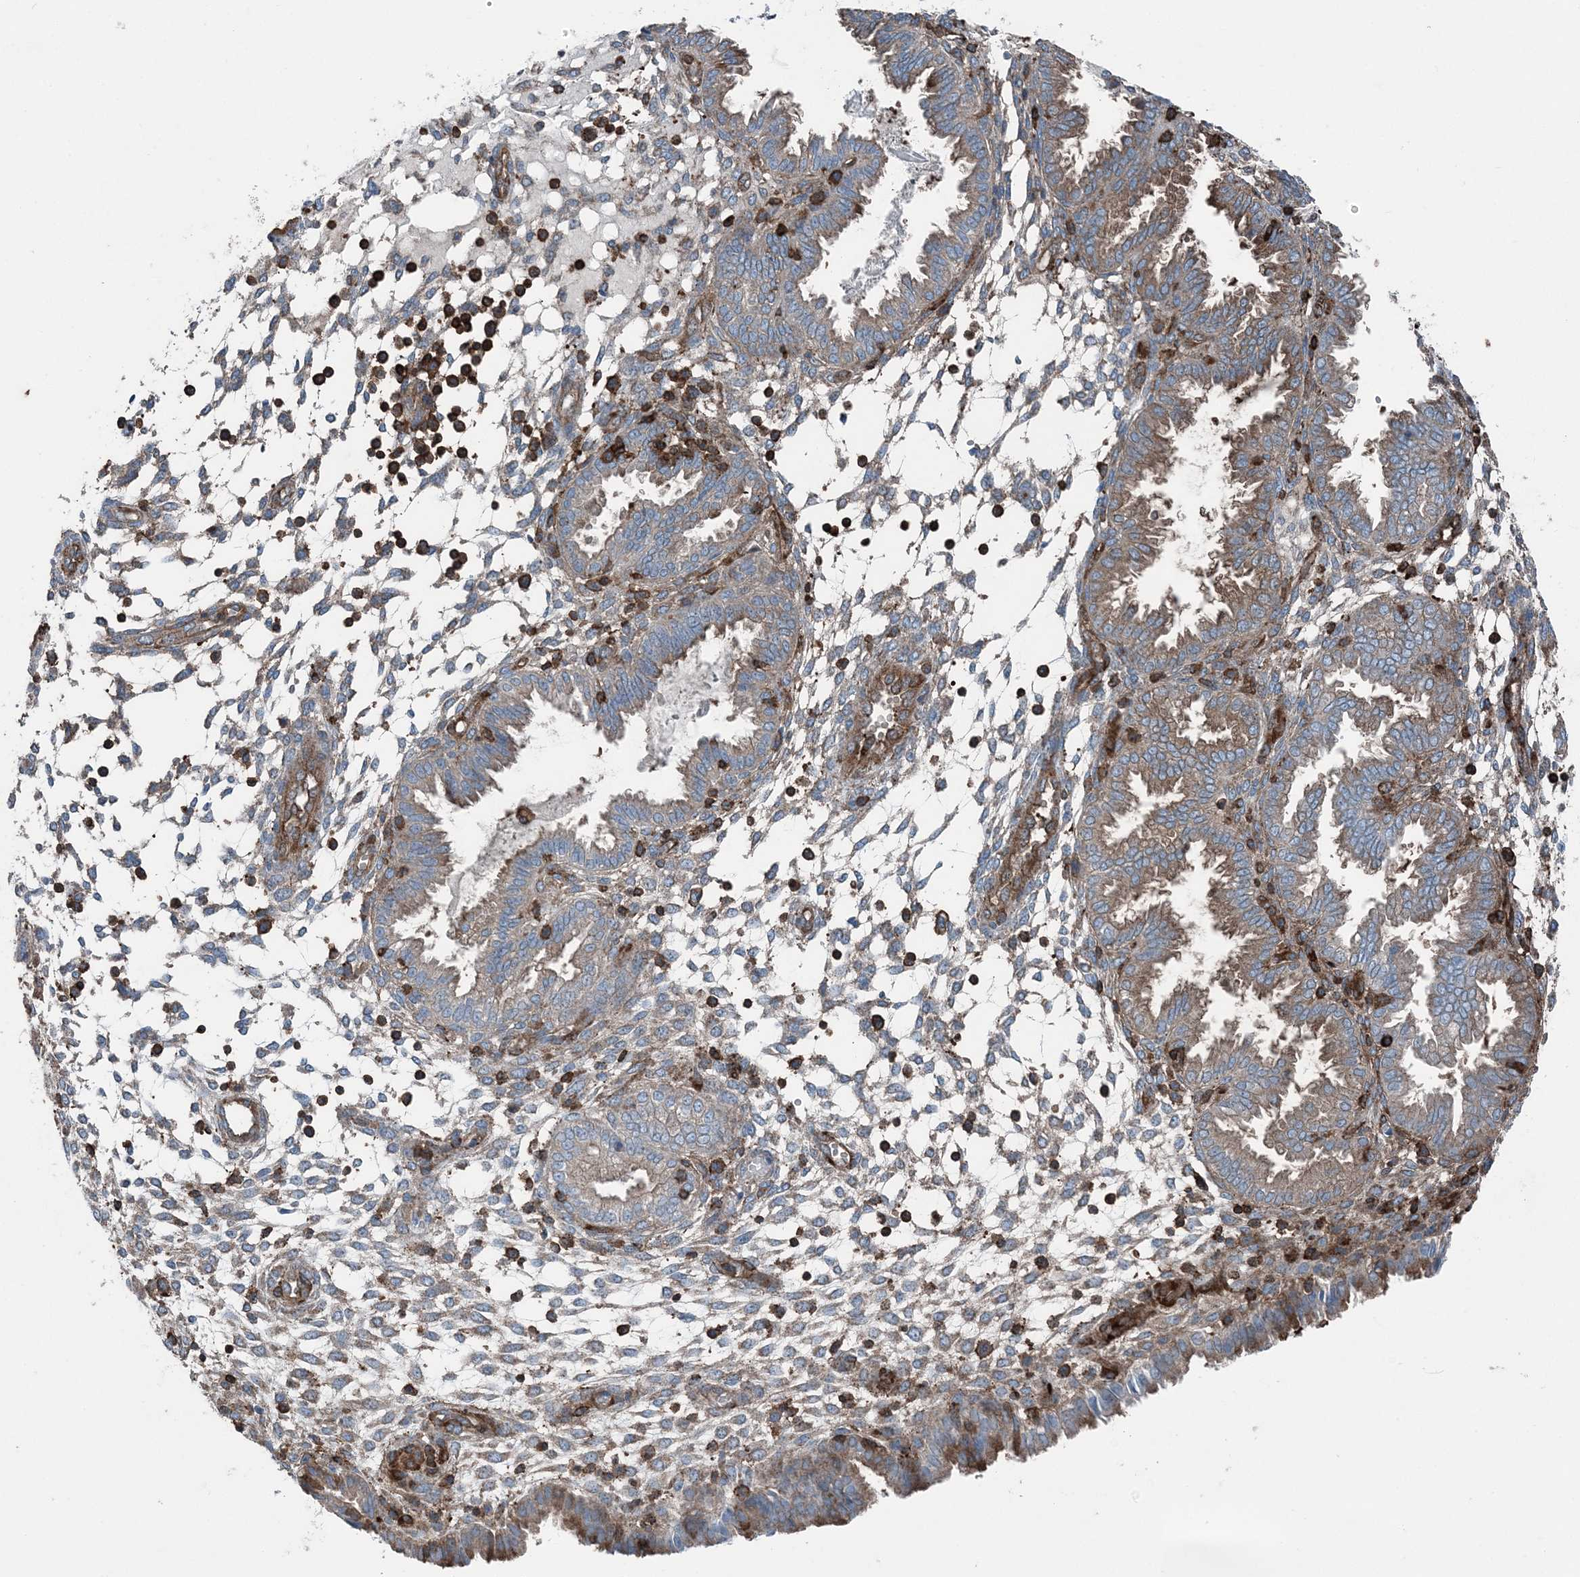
{"staining": {"intensity": "negative", "quantity": "none", "location": "none"}, "tissue": "endometrium", "cell_type": "Cells in endometrial stroma", "image_type": "normal", "snomed": [{"axis": "morphology", "description": "Normal tissue, NOS"}, {"axis": "topography", "description": "Endometrium"}], "caption": "DAB immunohistochemical staining of normal human endometrium demonstrates no significant staining in cells in endometrial stroma. (DAB IHC visualized using brightfield microscopy, high magnification).", "gene": "CFL1", "patient": {"sex": "female", "age": 33}}